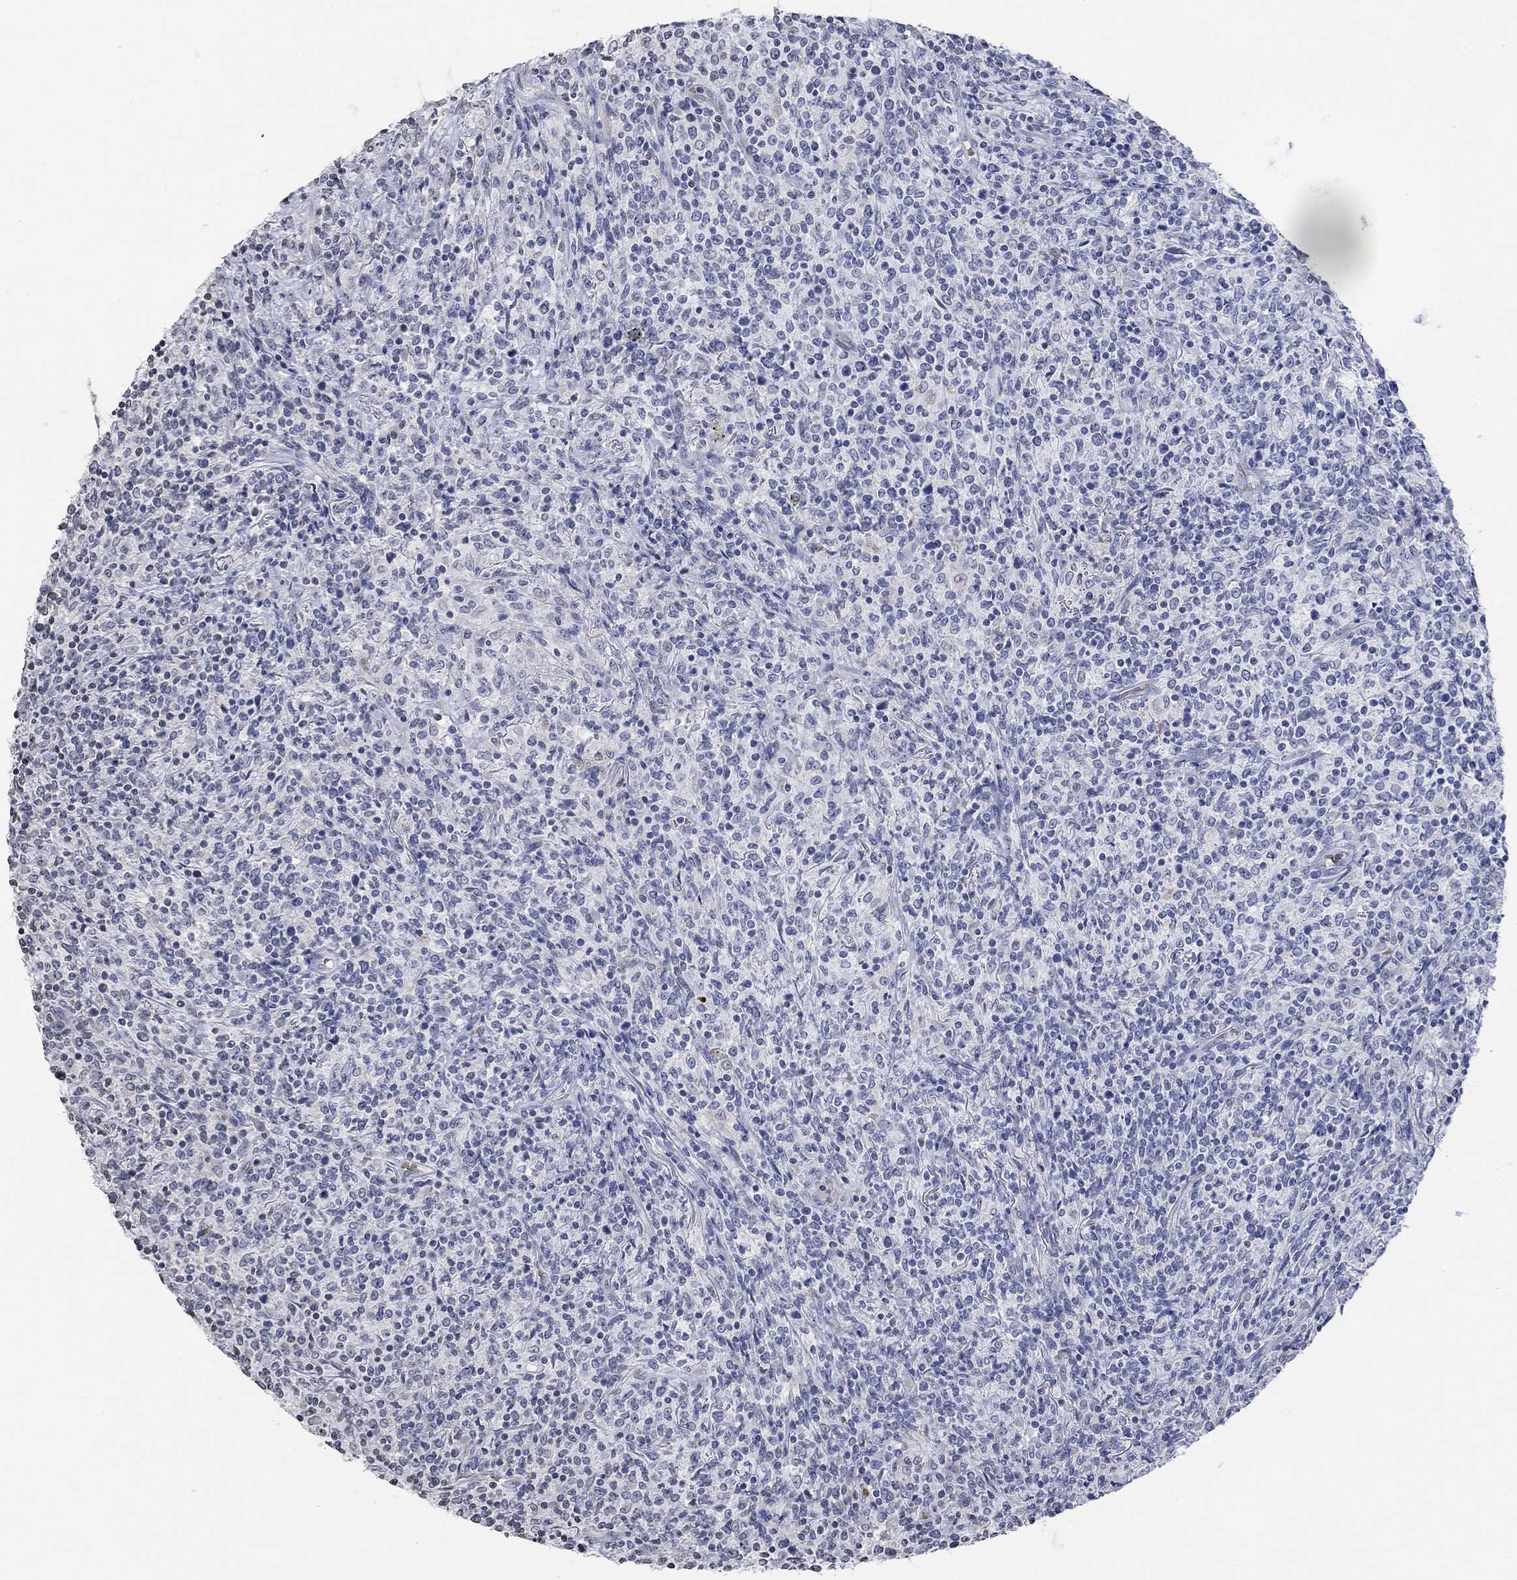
{"staining": {"intensity": "negative", "quantity": "none", "location": "none"}, "tissue": "lymphoma", "cell_type": "Tumor cells", "image_type": "cancer", "snomed": [{"axis": "morphology", "description": "Malignant lymphoma, non-Hodgkin's type, High grade"}, {"axis": "topography", "description": "Lung"}], "caption": "High power microscopy micrograph of an IHC micrograph of lymphoma, revealing no significant positivity in tumor cells. (DAB (3,3'-diaminobenzidine) immunohistochemistry visualized using brightfield microscopy, high magnification).", "gene": "TMEM255A", "patient": {"sex": "male", "age": 79}}